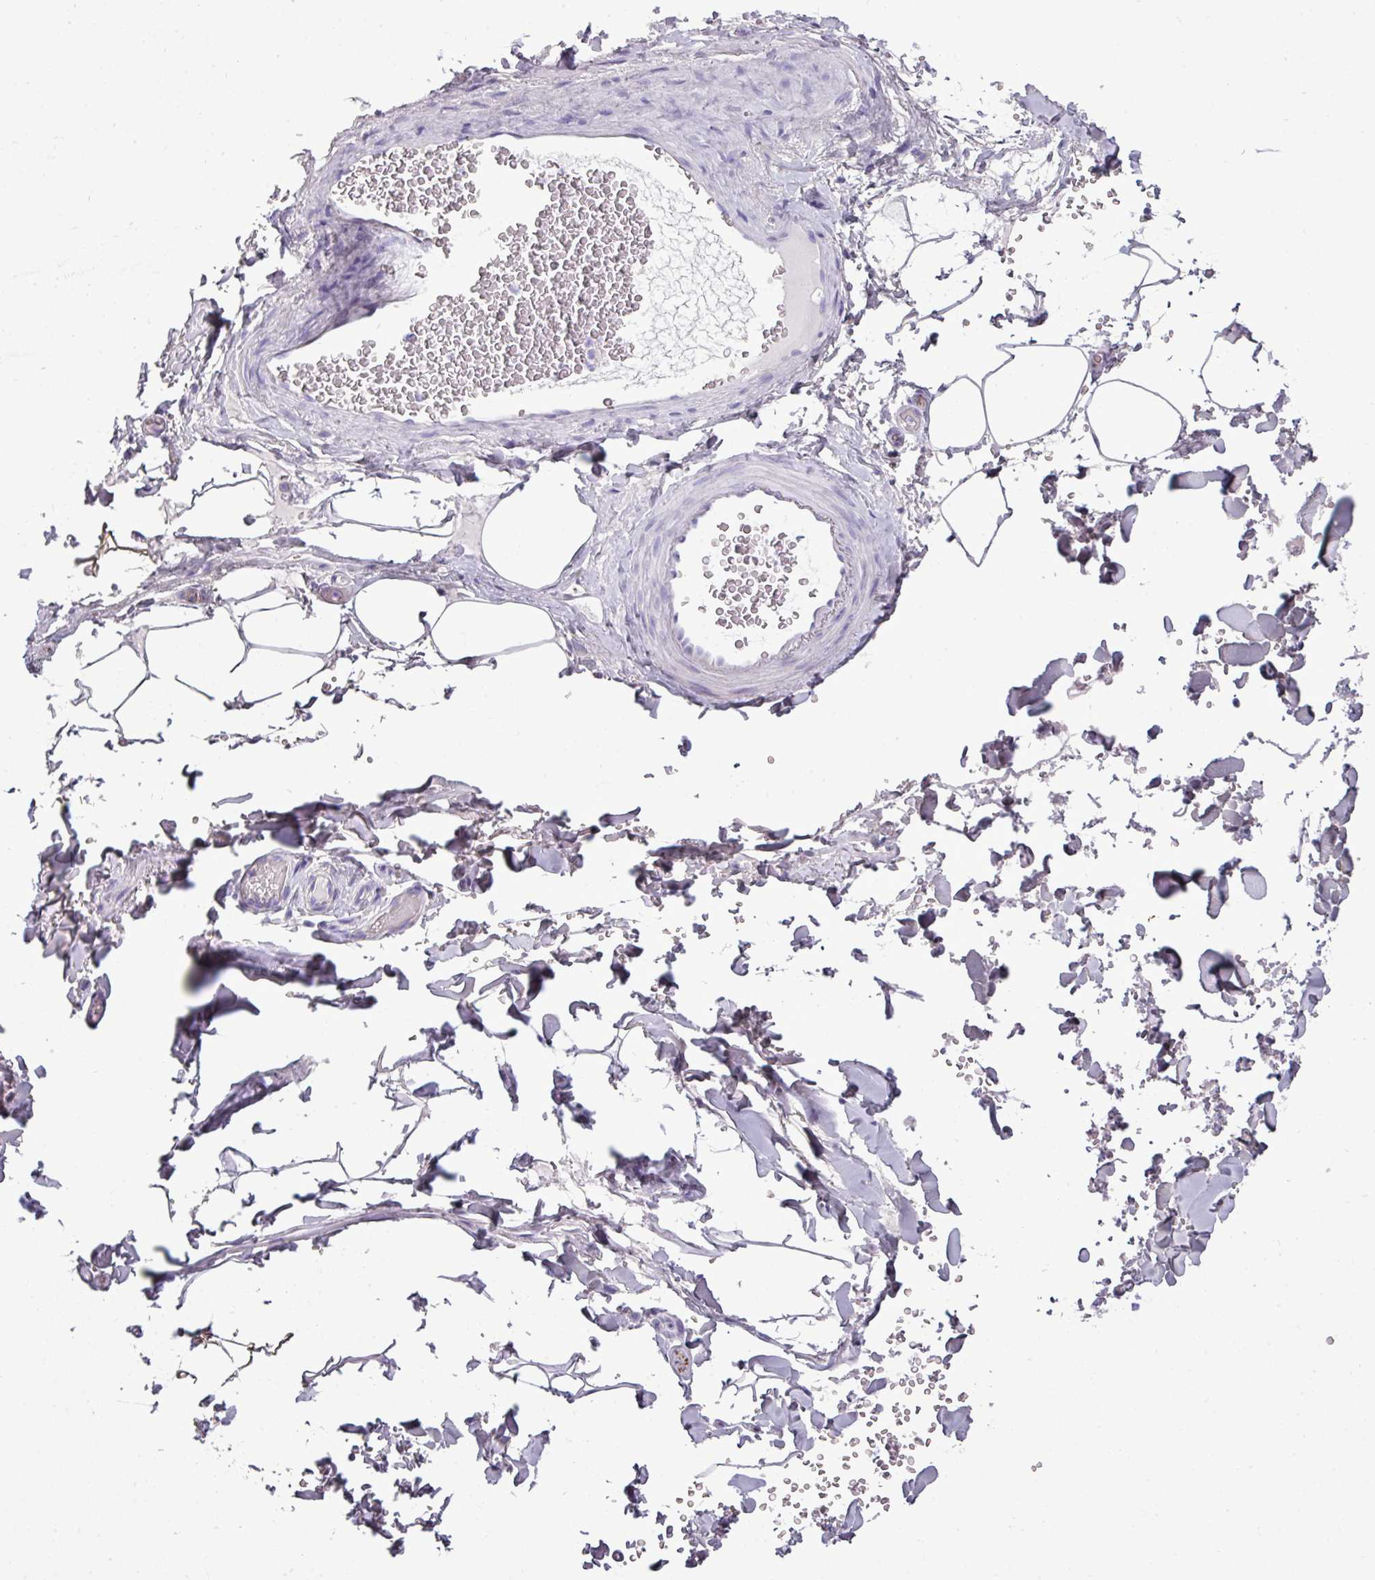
{"staining": {"intensity": "negative", "quantity": "none", "location": "none"}, "tissue": "adipose tissue", "cell_type": "Adipocytes", "image_type": "normal", "snomed": [{"axis": "morphology", "description": "Normal tissue, NOS"}, {"axis": "topography", "description": "Rectum"}, {"axis": "topography", "description": "Peripheral nerve tissue"}], "caption": "A high-resolution image shows immunohistochemistry (IHC) staining of normal adipose tissue, which shows no significant expression in adipocytes. (DAB immunohistochemistry (IHC) visualized using brightfield microscopy, high magnification).", "gene": "DNAAF9", "patient": {"sex": "female", "age": 69}}